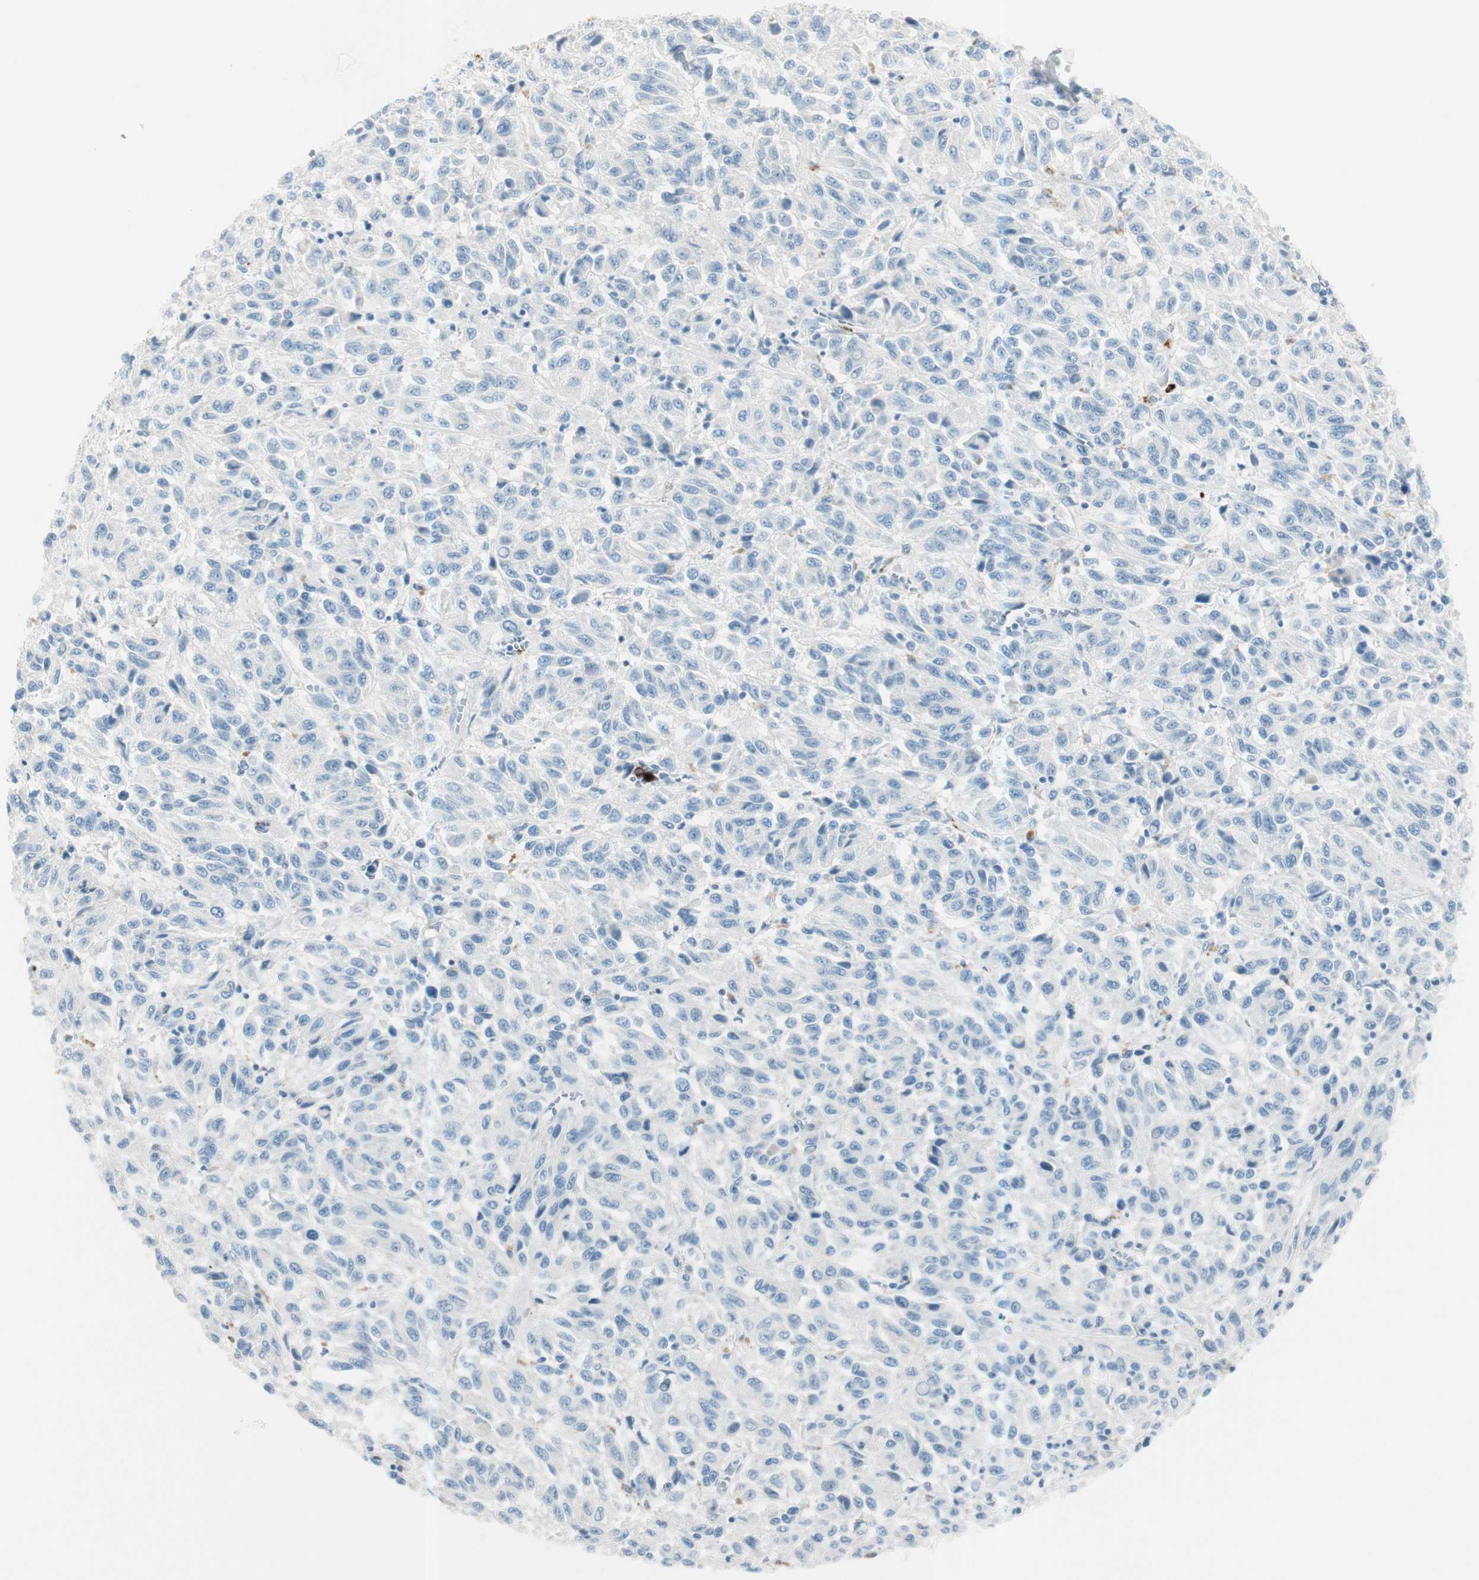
{"staining": {"intensity": "negative", "quantity": "none", "location": "none"}, "tissue": "melanoma", "cell_type": "Tumor cells", "image_type": "cancer", "snomed": [{"axis": "morphology", "description": "Malignant melanoma, Metastatic site"}, {"axis": "topography", "description": "Lung"}], "caption": "A histopathology image of melanoma stained for a protein displays no brown staining in tumor cells.", "gene": "PRTN3", "patient": {"sex": "male", "age": 64}}